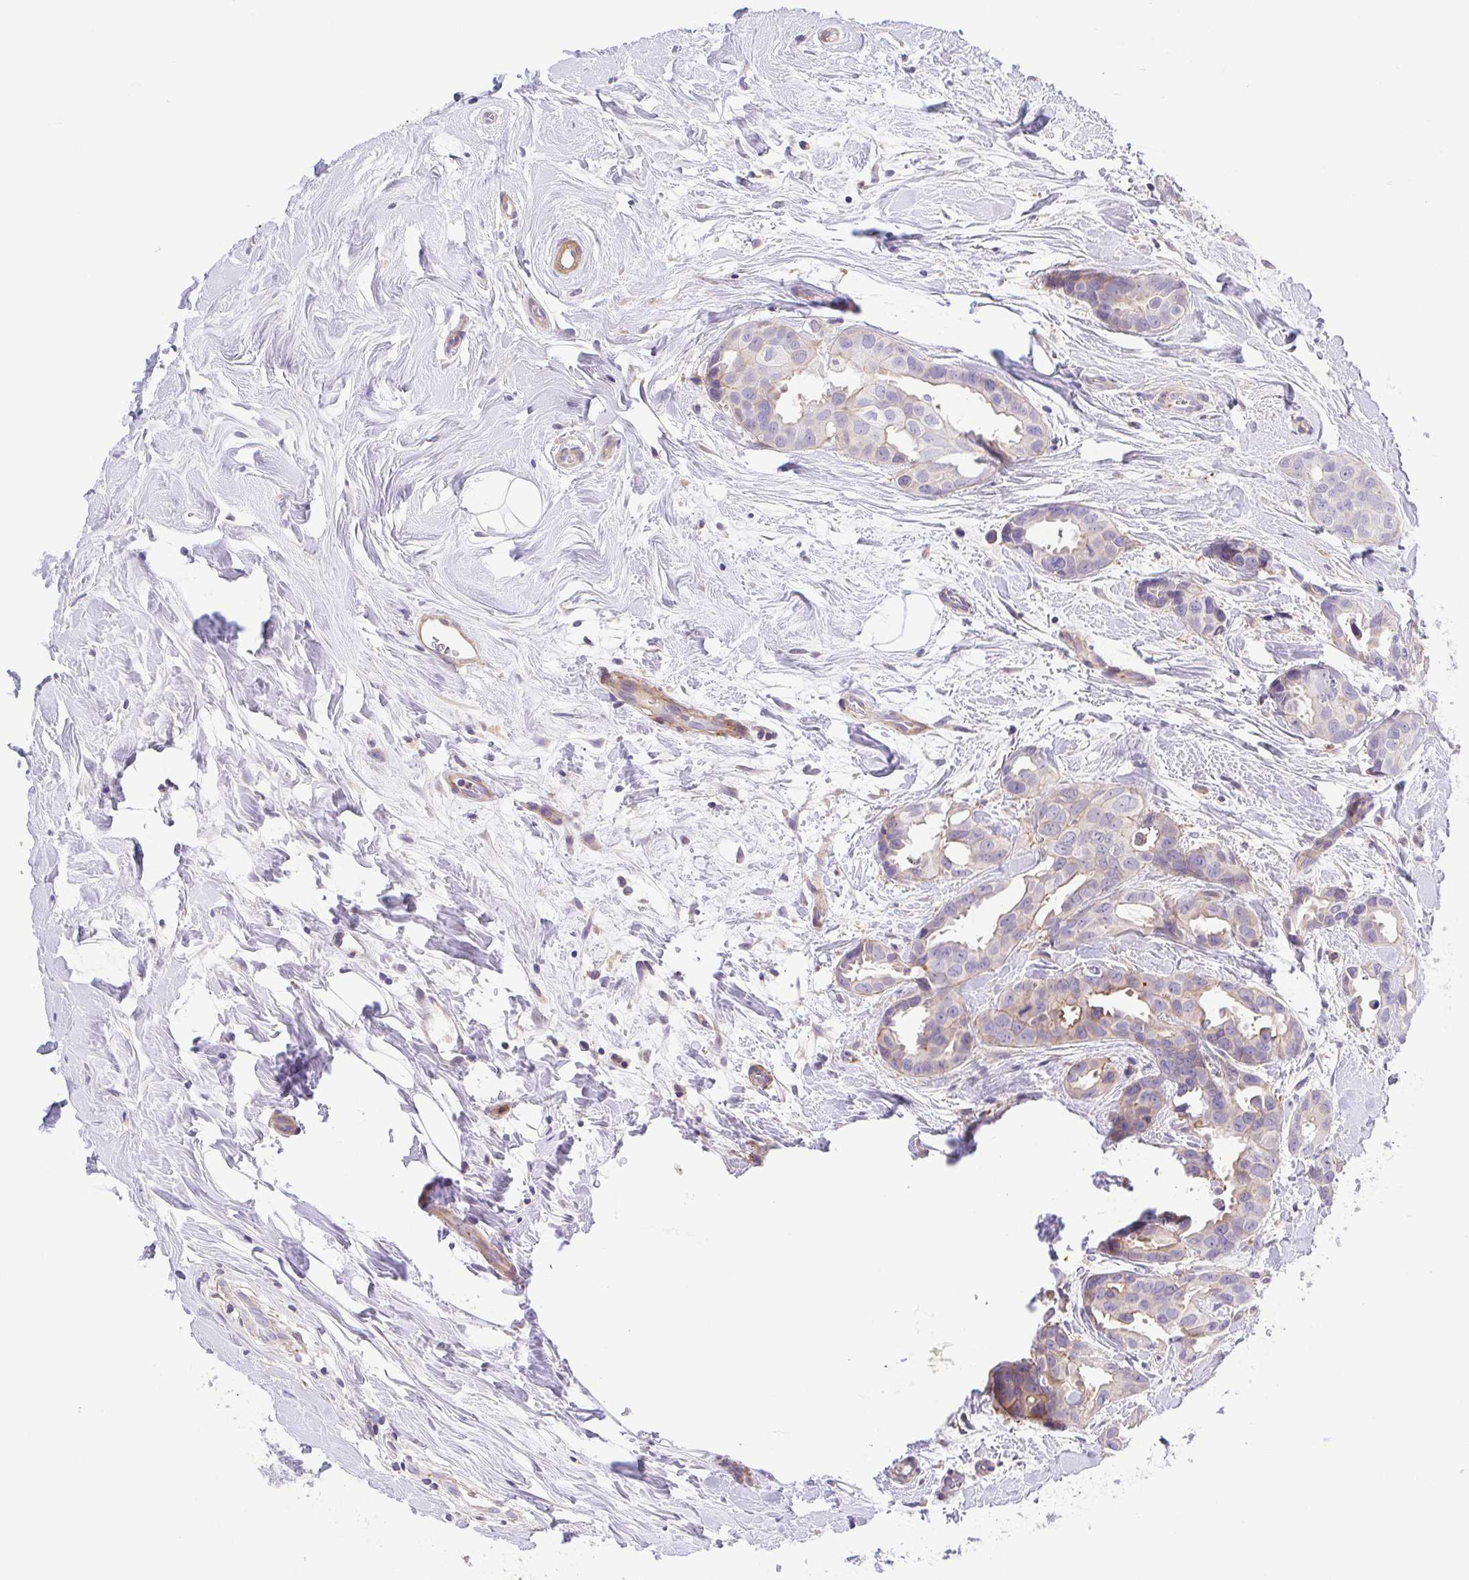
{"staining": {"intensity": "weak", "quantity": "<25%", "location": "cytoplasmic/membranous"}, "tissue": "breast cancer", "cell_type": "Tumor cells", "image_type": "cancer", "snomed": [{"axis": "morphology", "description": "Duct carcinoma"}, {"axis": "topography", "description": "Breast"}], "caption": "This is an immunohistochemistry photomicrograph of intraductal carcinoma (breast). There is no positivity in tumor cells.", "gene": "PRR14L", "patient": {"sex": "female", "age": 45}}